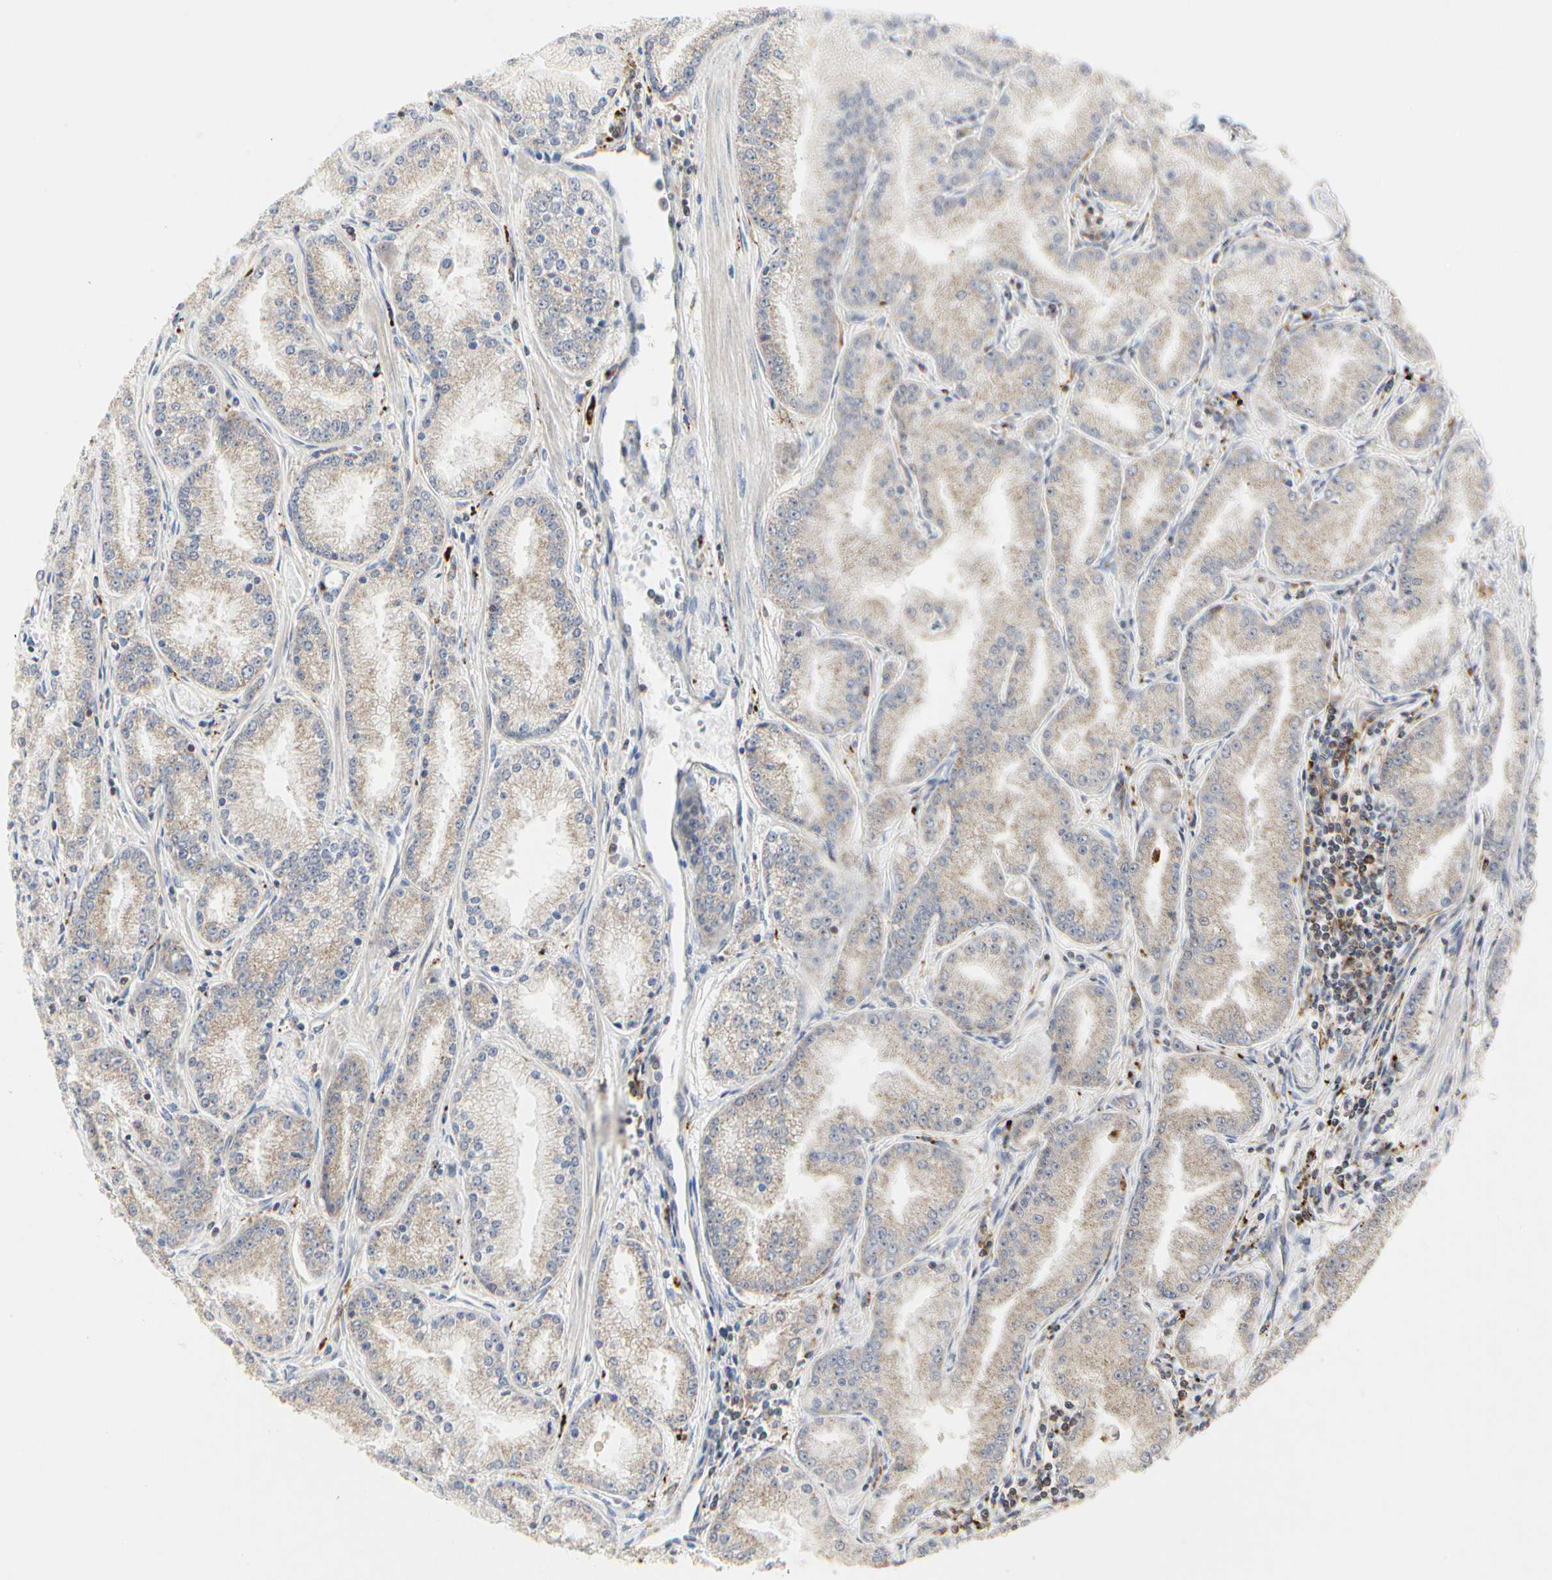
{"staining": {"intensity": "weak", "quantity": "25%-75%", "location": "cytoplasmic/membranous"}, "tissue": "prostate cancer", "cell_type": "Tumor cells", "image_type": "cancer", "snomed": [{"axis": "morphology", "description": "Adenocarcinoma, High grade"}, {"axis": "topography", "description": "Prostate"}], "caption": "A high-resolution histopathology image shows immunohistochemistry staining of prostate cancer, which demonstrates weak cytoplasmic/membranous staining in about 25%-75% of tumor cells. (IHC, brightfield microscopy, high magnification).", "gene": "NAPG", "patient": {"sex": "male", "age": 61}}